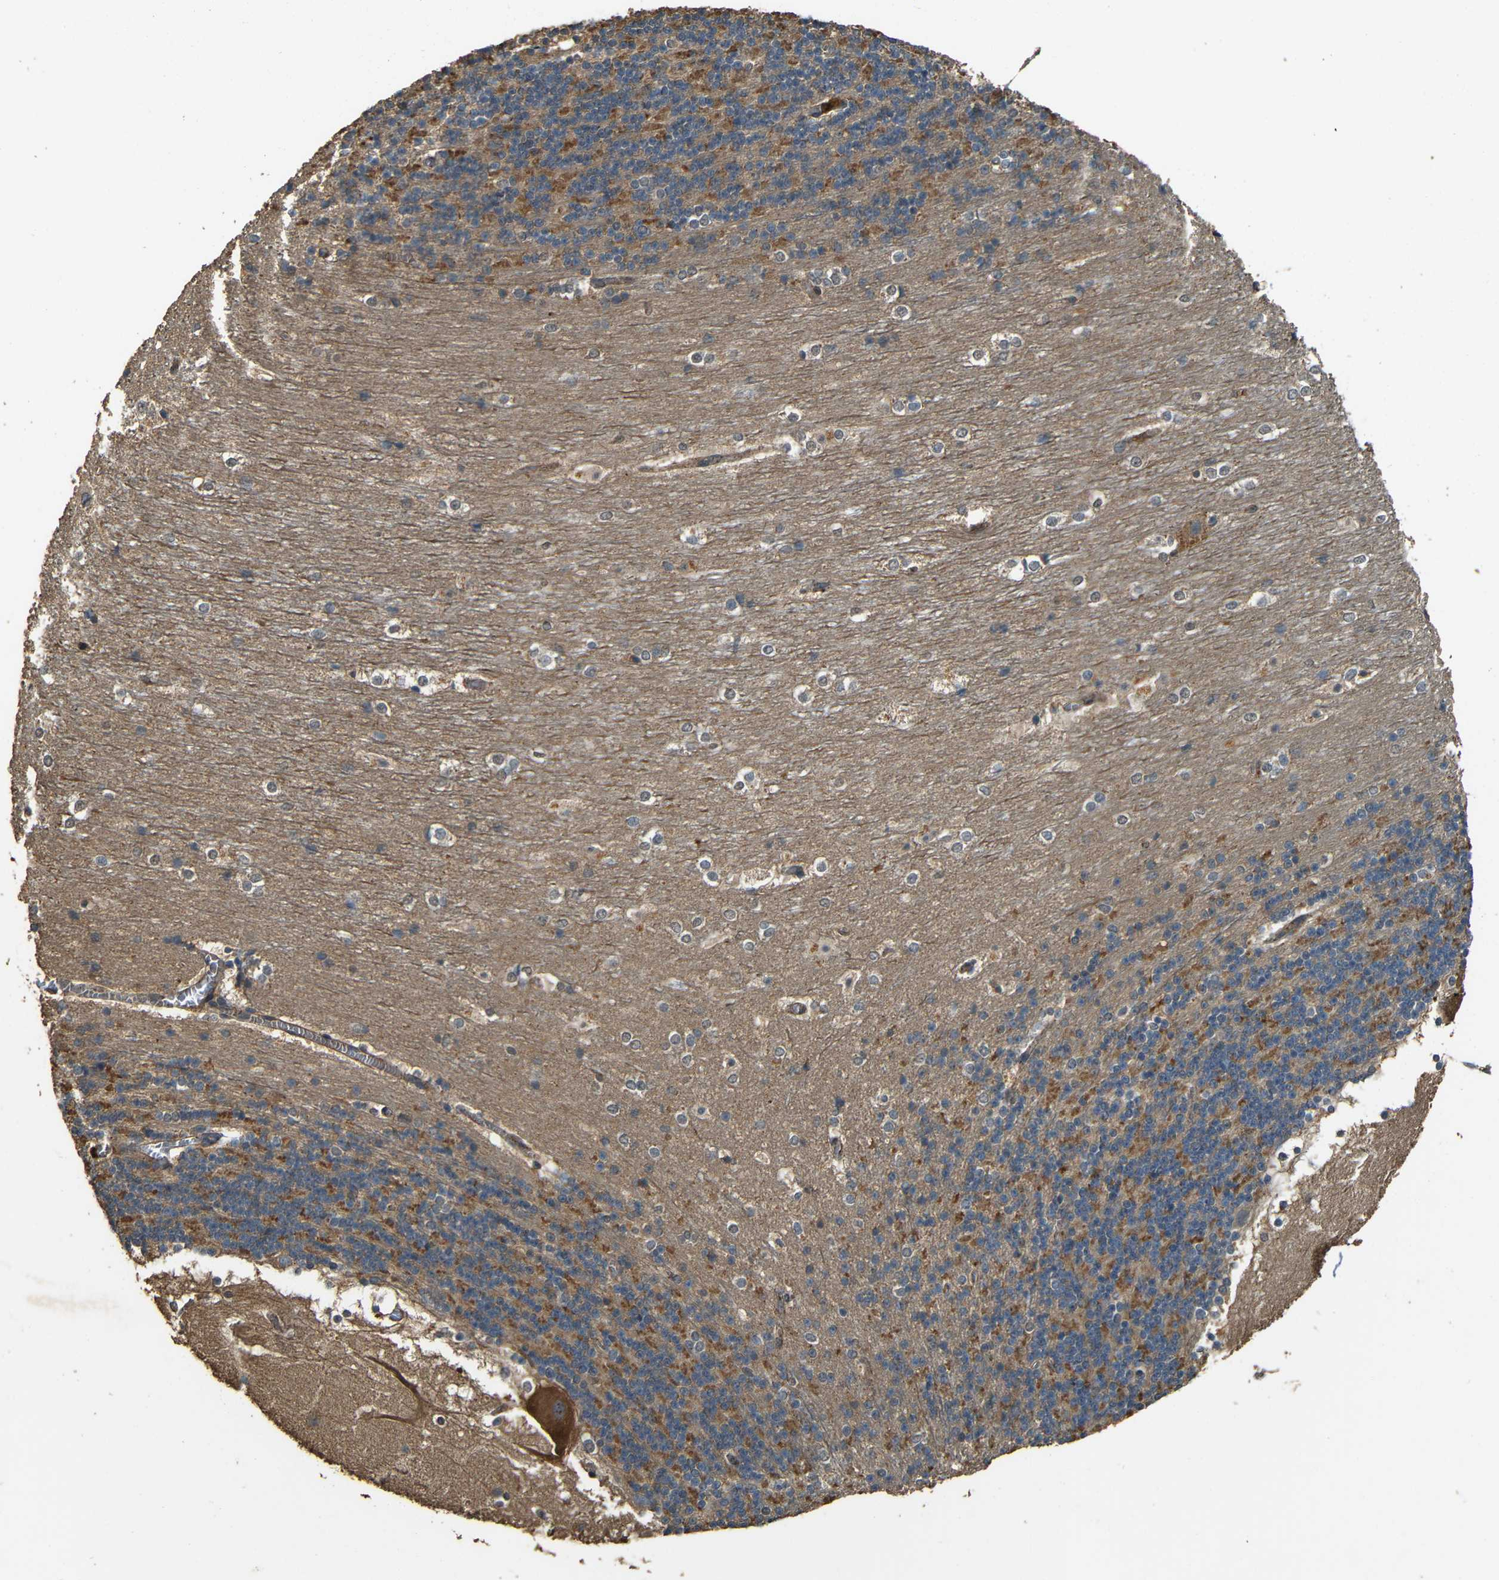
{"staining": {"intensity": "moderate", "quantity": "25%-75%", "location": "cytoplasmic/membranous"}, "tissue": "cerebellum", "cell_type": "Cells in granular layer", "image_type": "normal", "snomed": [{"axis": "morphology", "description": "Normal tissue, NOS"}, {"axis": "topography", "description": "Cerebellum"}], "caption": "A high-resolution photomicrograph shows immunohistochemistry (IHC) staining of benign cerebellum, which reveals moderate cytoplasmic/membranous expression in about 25%-75% of cells in granular layer.", "gene": "PDE5A", "patient": {"sex": "female", "age": 19}}